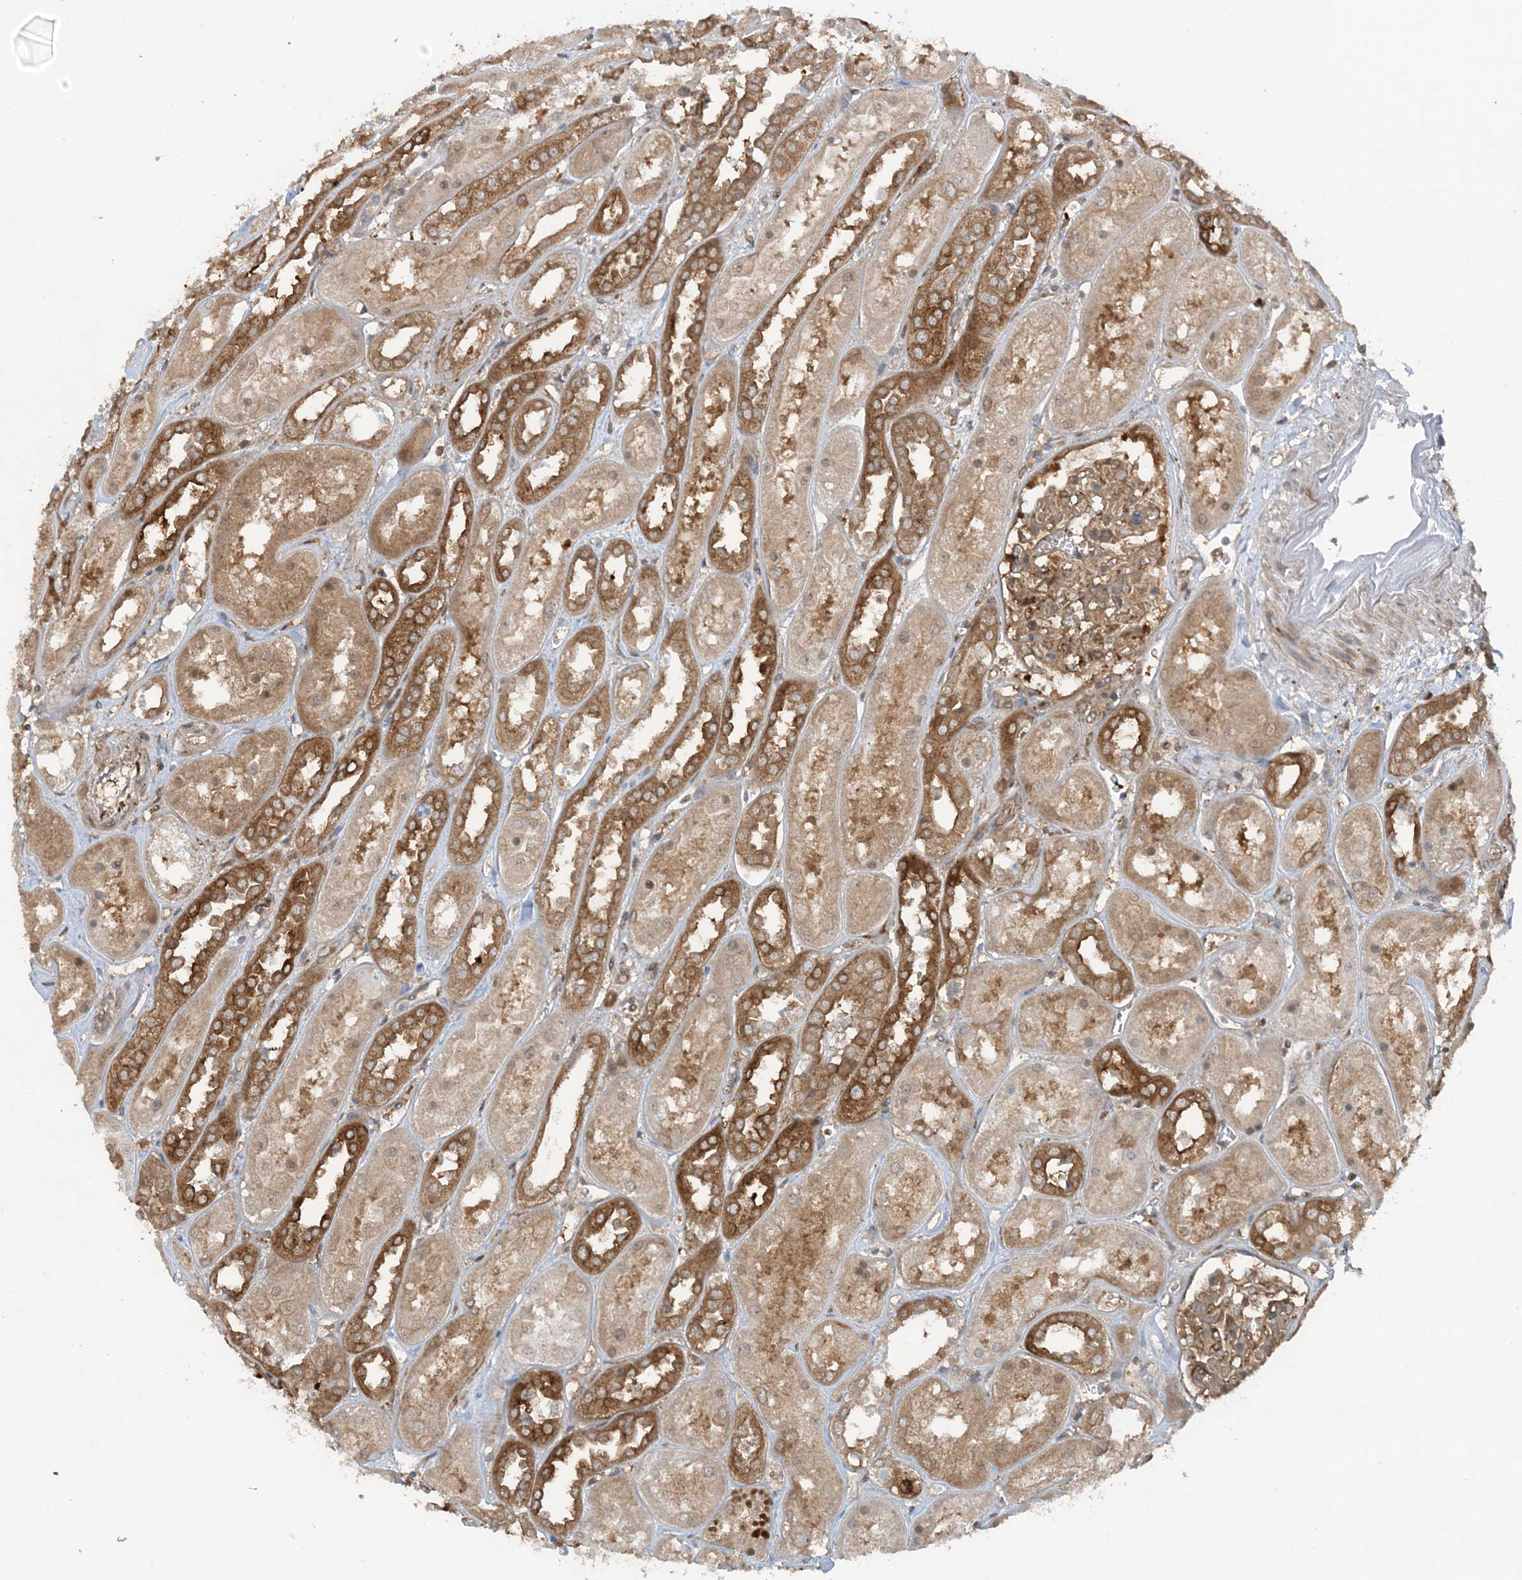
{"staining": {"intensity": "strong", "quantity": ">75%", "location": "cytoplasmic/membranous"}, "tissue": "kidney", "cell_type": "Cells in glomeruli", "image_type": "normal", "snomed": [{"axis": "morphology", "description": "Normal tissue, NOS"}, {"axis": "topography", "description": "Kidney"}], "caption": "The image reveals immunohistochemical staining of normal kidney. There is strong cytoplasmic/membranous expression is appreciated in about >75% of cells in glomeruli.", "gene": "STAM2", "patient": {"sex": "male", "age": 70}}